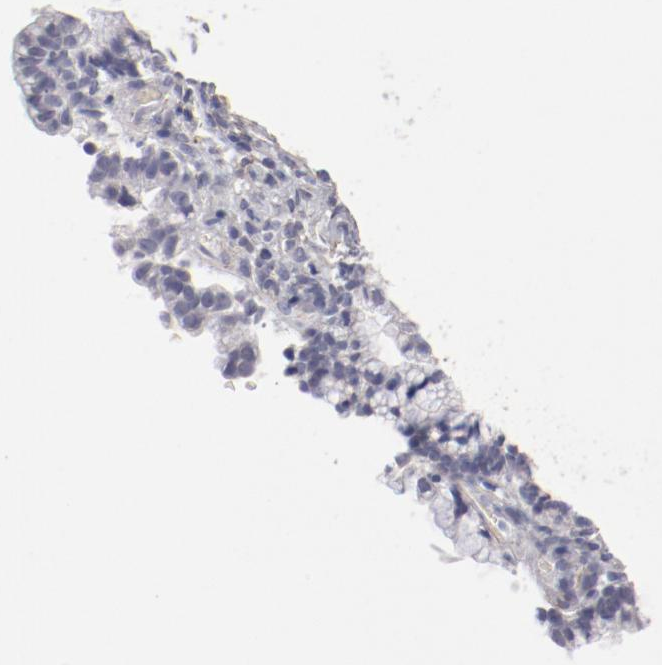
{"staining": {"intensity": "negative", "quantity": "none", "location": "none"}, "tissue": "cervical cancer", "cell_type": "Tumor cells", "image_type": "cancer", "snomed": [{"axis": "morphology", "description": "Adenocarcinoma, NOS"}, {"axis": "topography", "description": "Cervix"}], "caption": "High magnification brightfield microscopy of cervical adenocarcinoma stained with DAB (3,3'-diaminobenzidine) (brown) and counterstained with hematoxylin (blue): tumor cells show no significant staining.", "gene": "LAX1", "patient": {"sex": "female", "age": 44}}